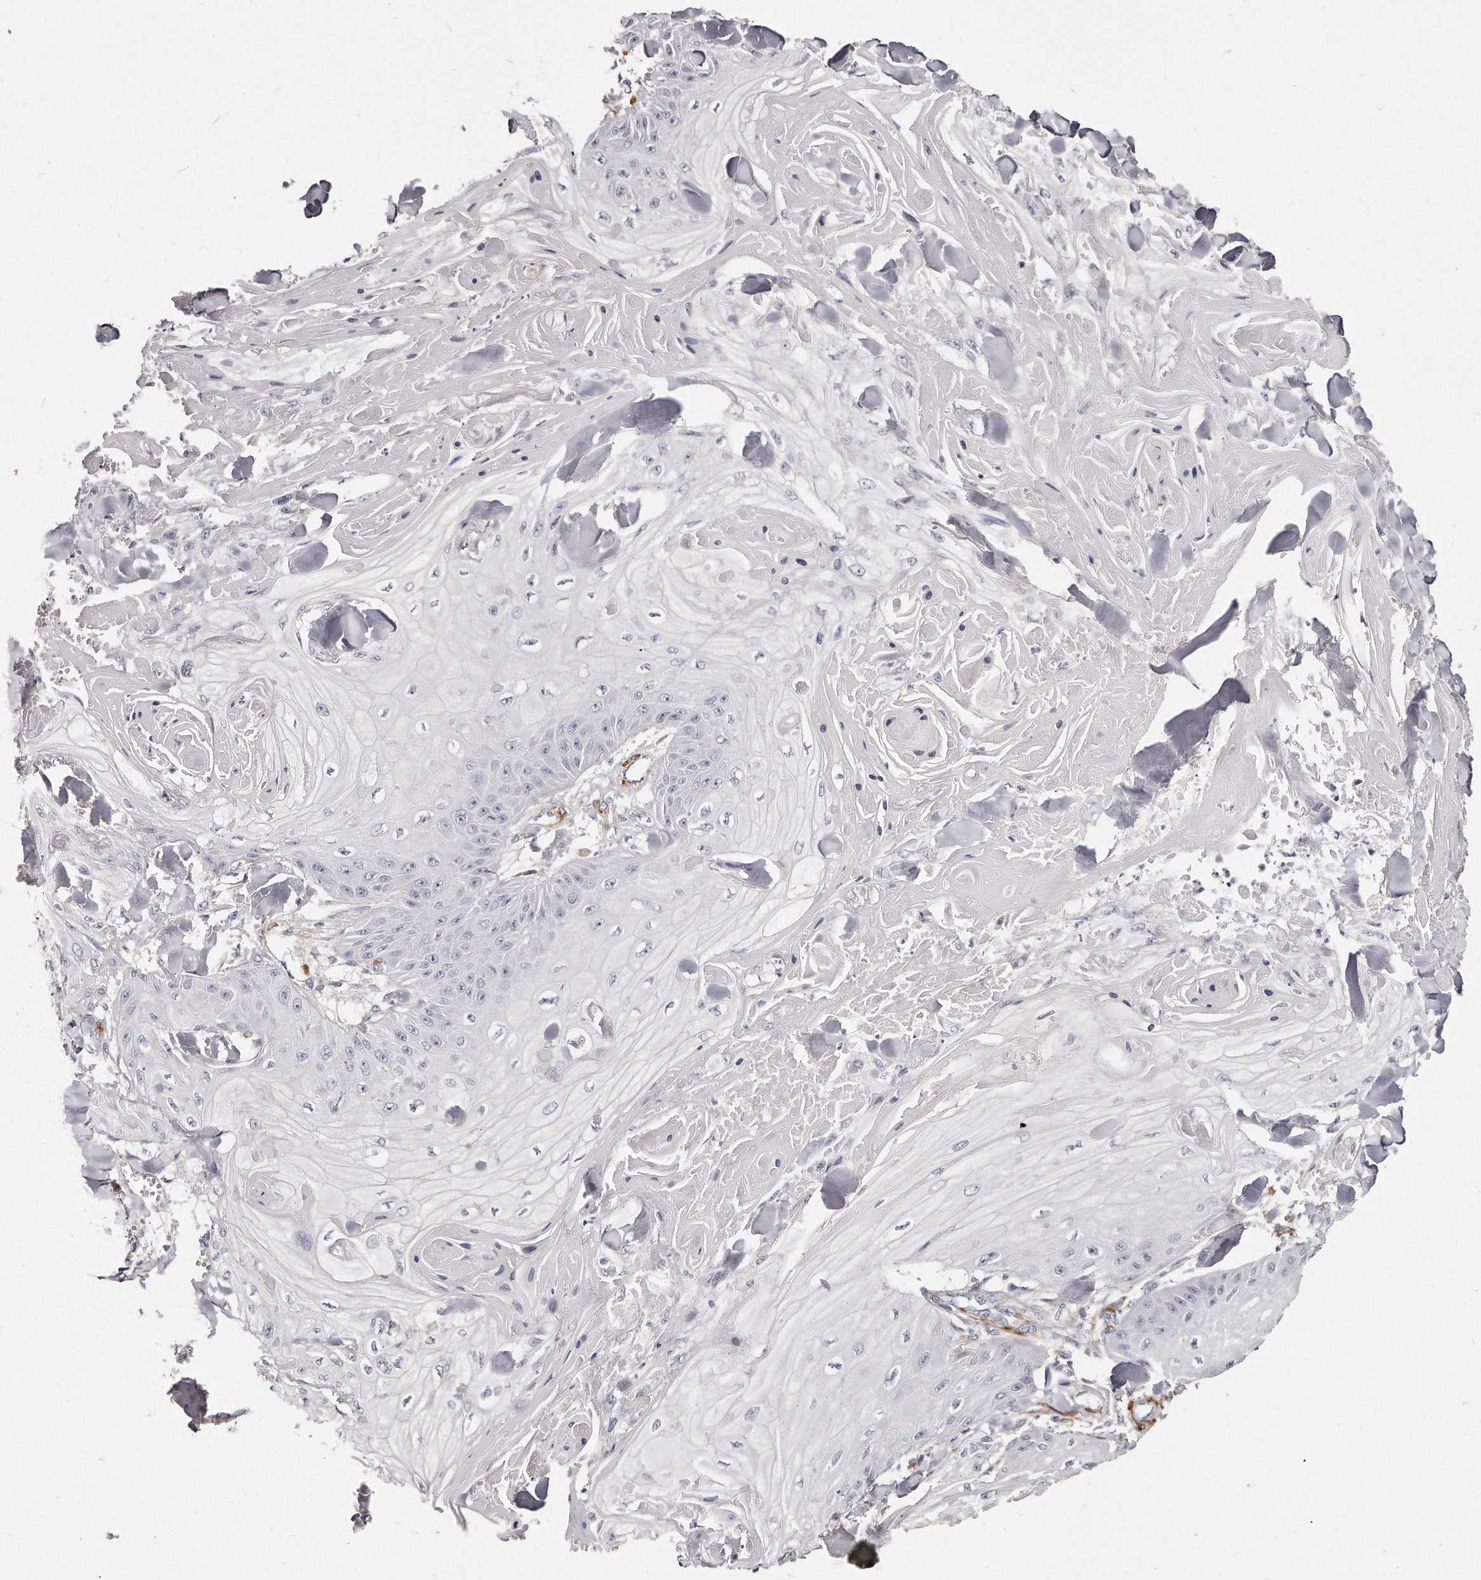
{"staining": {"intensity": "negative", "quantity": "none", "location": "none"}, "tissue": "skin cancer", "cell_type": "Tumor cells", "image_type": "cancer", "snomed": [{"axis": "morphology", "description": "Squamous cell carcinoma, NOS"}, {"axis": "topography", "description": "Skin"}], "caption": "High magnification brightfield microscopy of skin cancer (squamous cell carcinoma) stained with DAB (brown) and counterstained with hematoxylin (blue): tumor cells show no significant expression. (Brightfield microscopy of DAB (3,3'-diaminobenzidine) immunohistochemistry (IHC) at high magnification).", "gene": "LMOD1", "patient": {"sex": "male", "age": 74}}